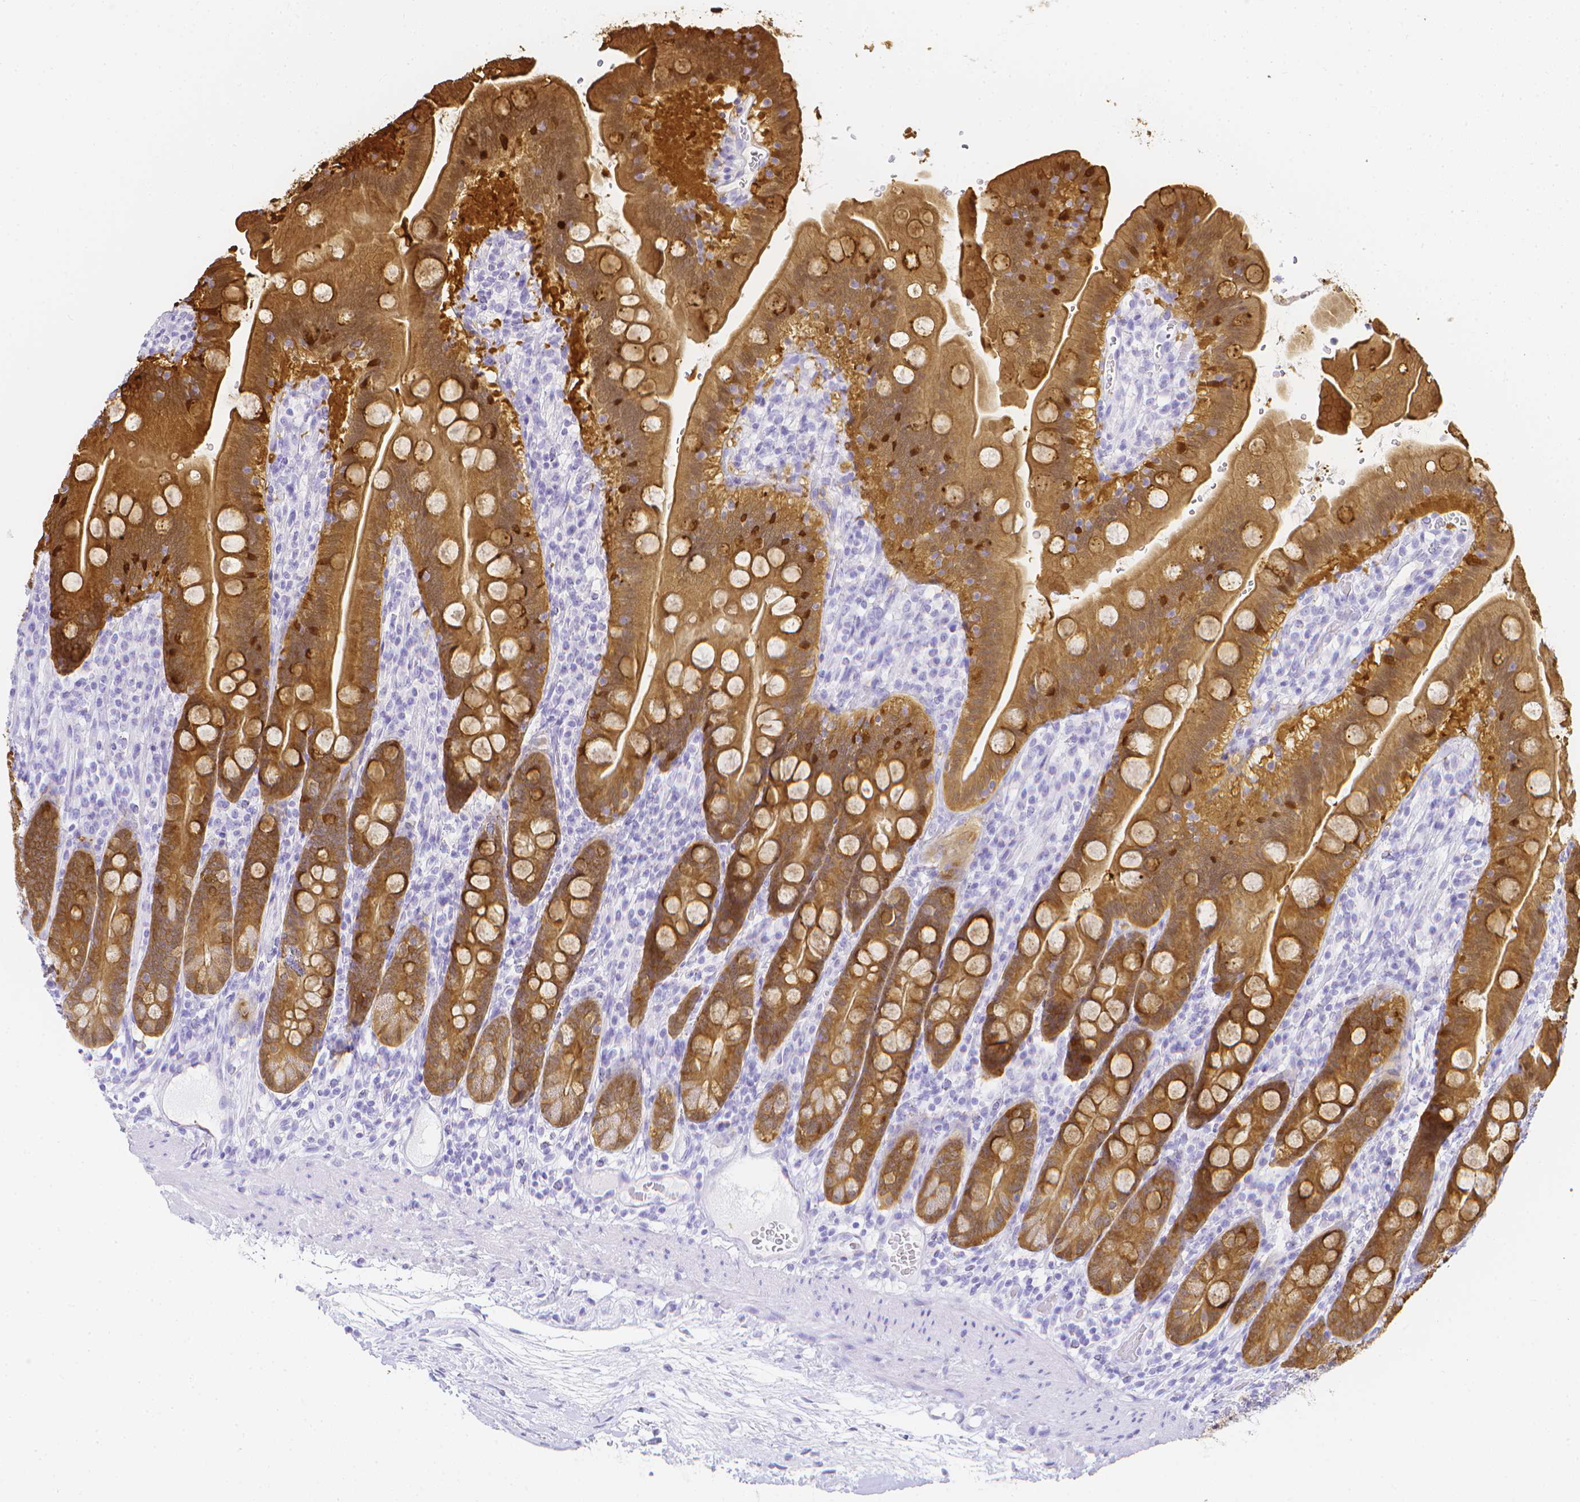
{"staining": {"intensity": "moderate", "quantity": ">75%", "location": "cytoplasmic/membranous"}, "tissue": "duodenum", "cell_type": "Glandular cells", "image_type": "normal", "snomed": [{"axis": "morphology", "description": "Normal tissue, NOS"}, {"axis": "topography", "description": "Duodenum"}], "caption": "Protein staining of benign duodenum exhibits moderate cytoplasmic/membranous staining in about >75% of glandular cells.", "gene": "LGALS4", "patient": {"sex": "female", "age": 67}}